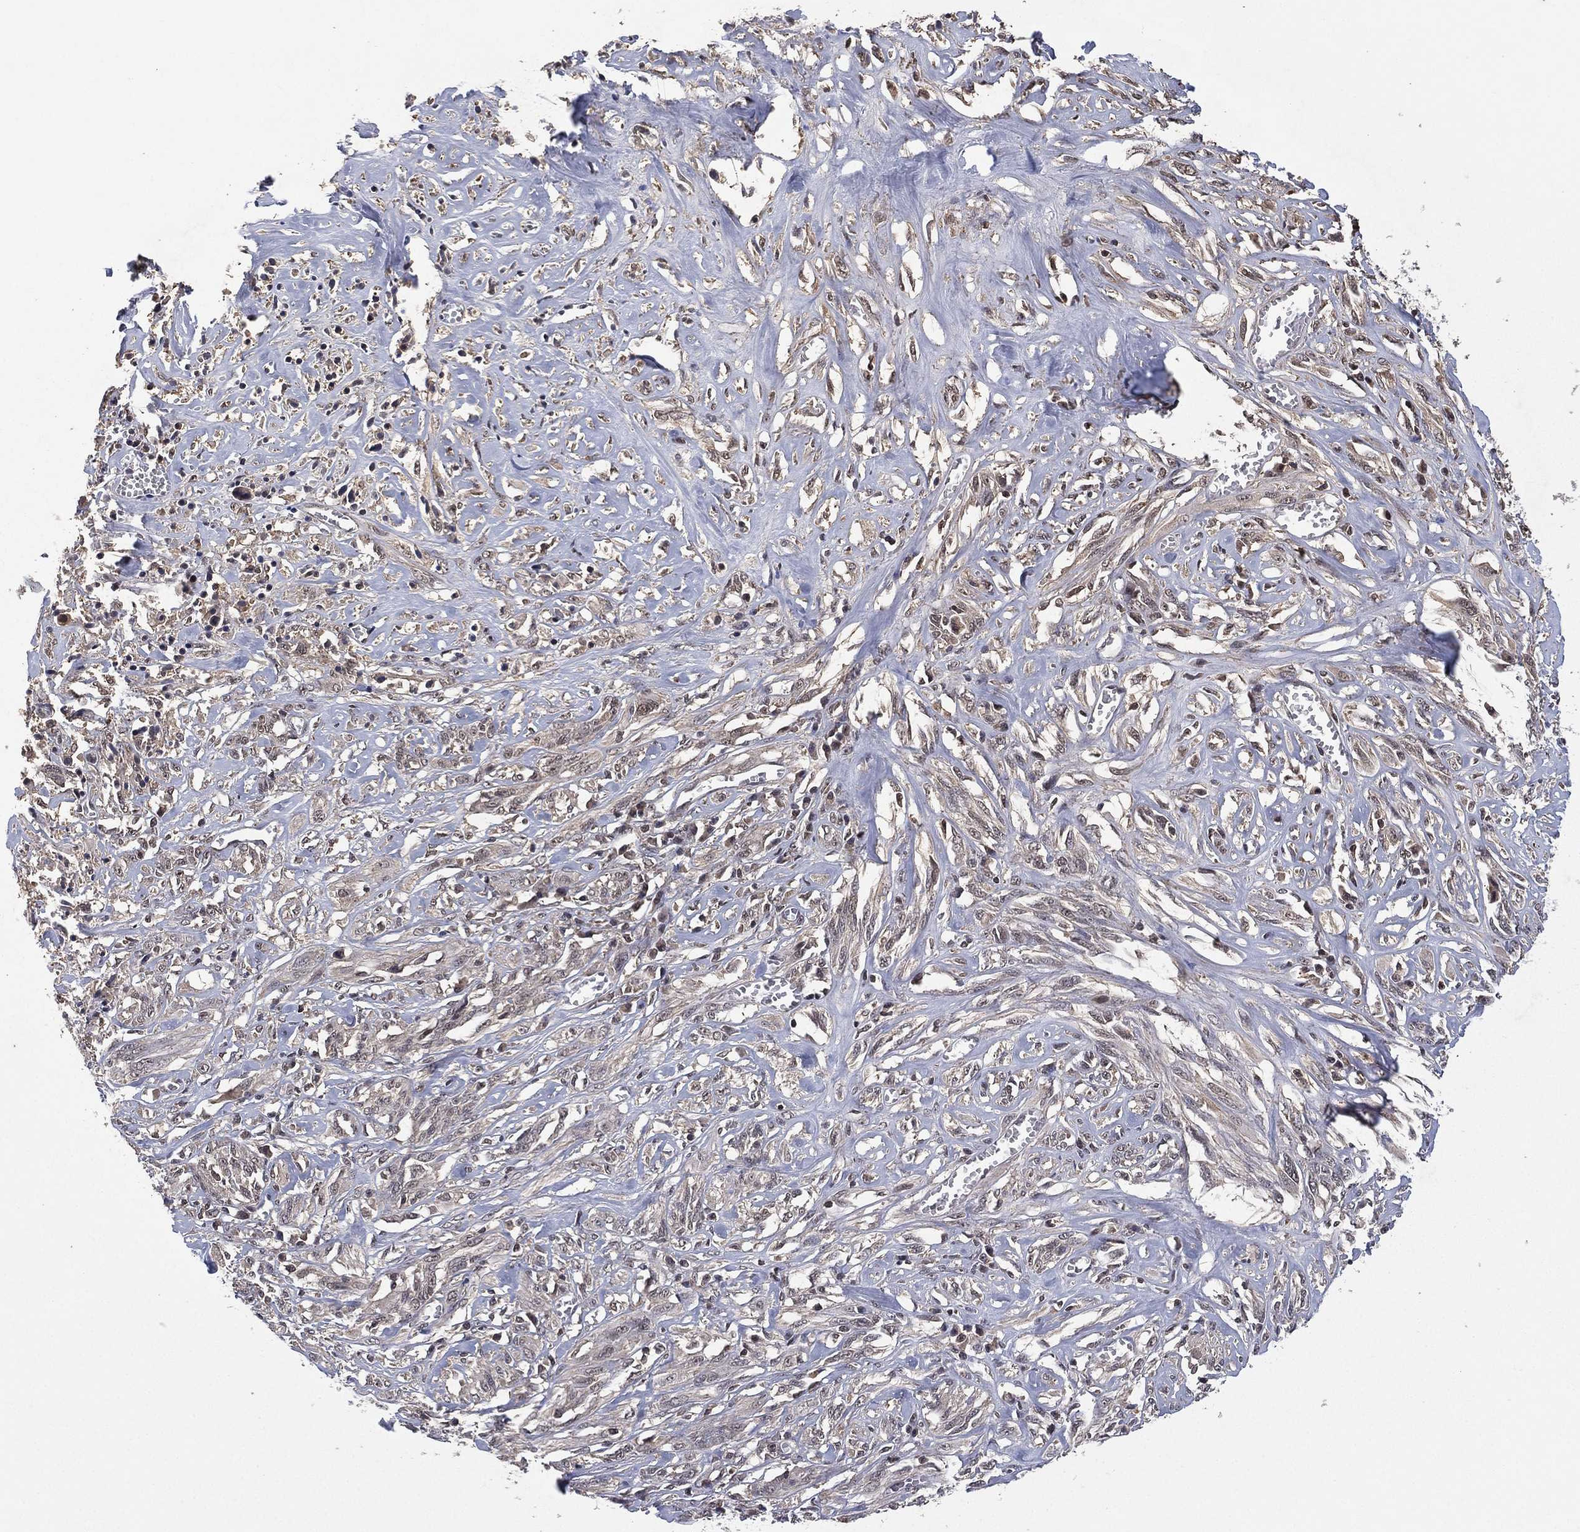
{"staining": {"intensity": "negative", "quantity": "none", "location": "none"}, "tissue": "melanoma", "cell_type": "Tumor cells", "image_type": "cancer", "snomed": [{"axis": "morphology", "description": "Malignant melanoma, NOS"}, {"axis": "topography", "description": "Skin"}], "caption": "A high-resolution histopathology image shows immunohistochemistry staining of malignant melanoma, which demonstrates no significant staining in tumor cells.", "gene": "NELFCD", "patient": {"sex": "female", "age": 91}}